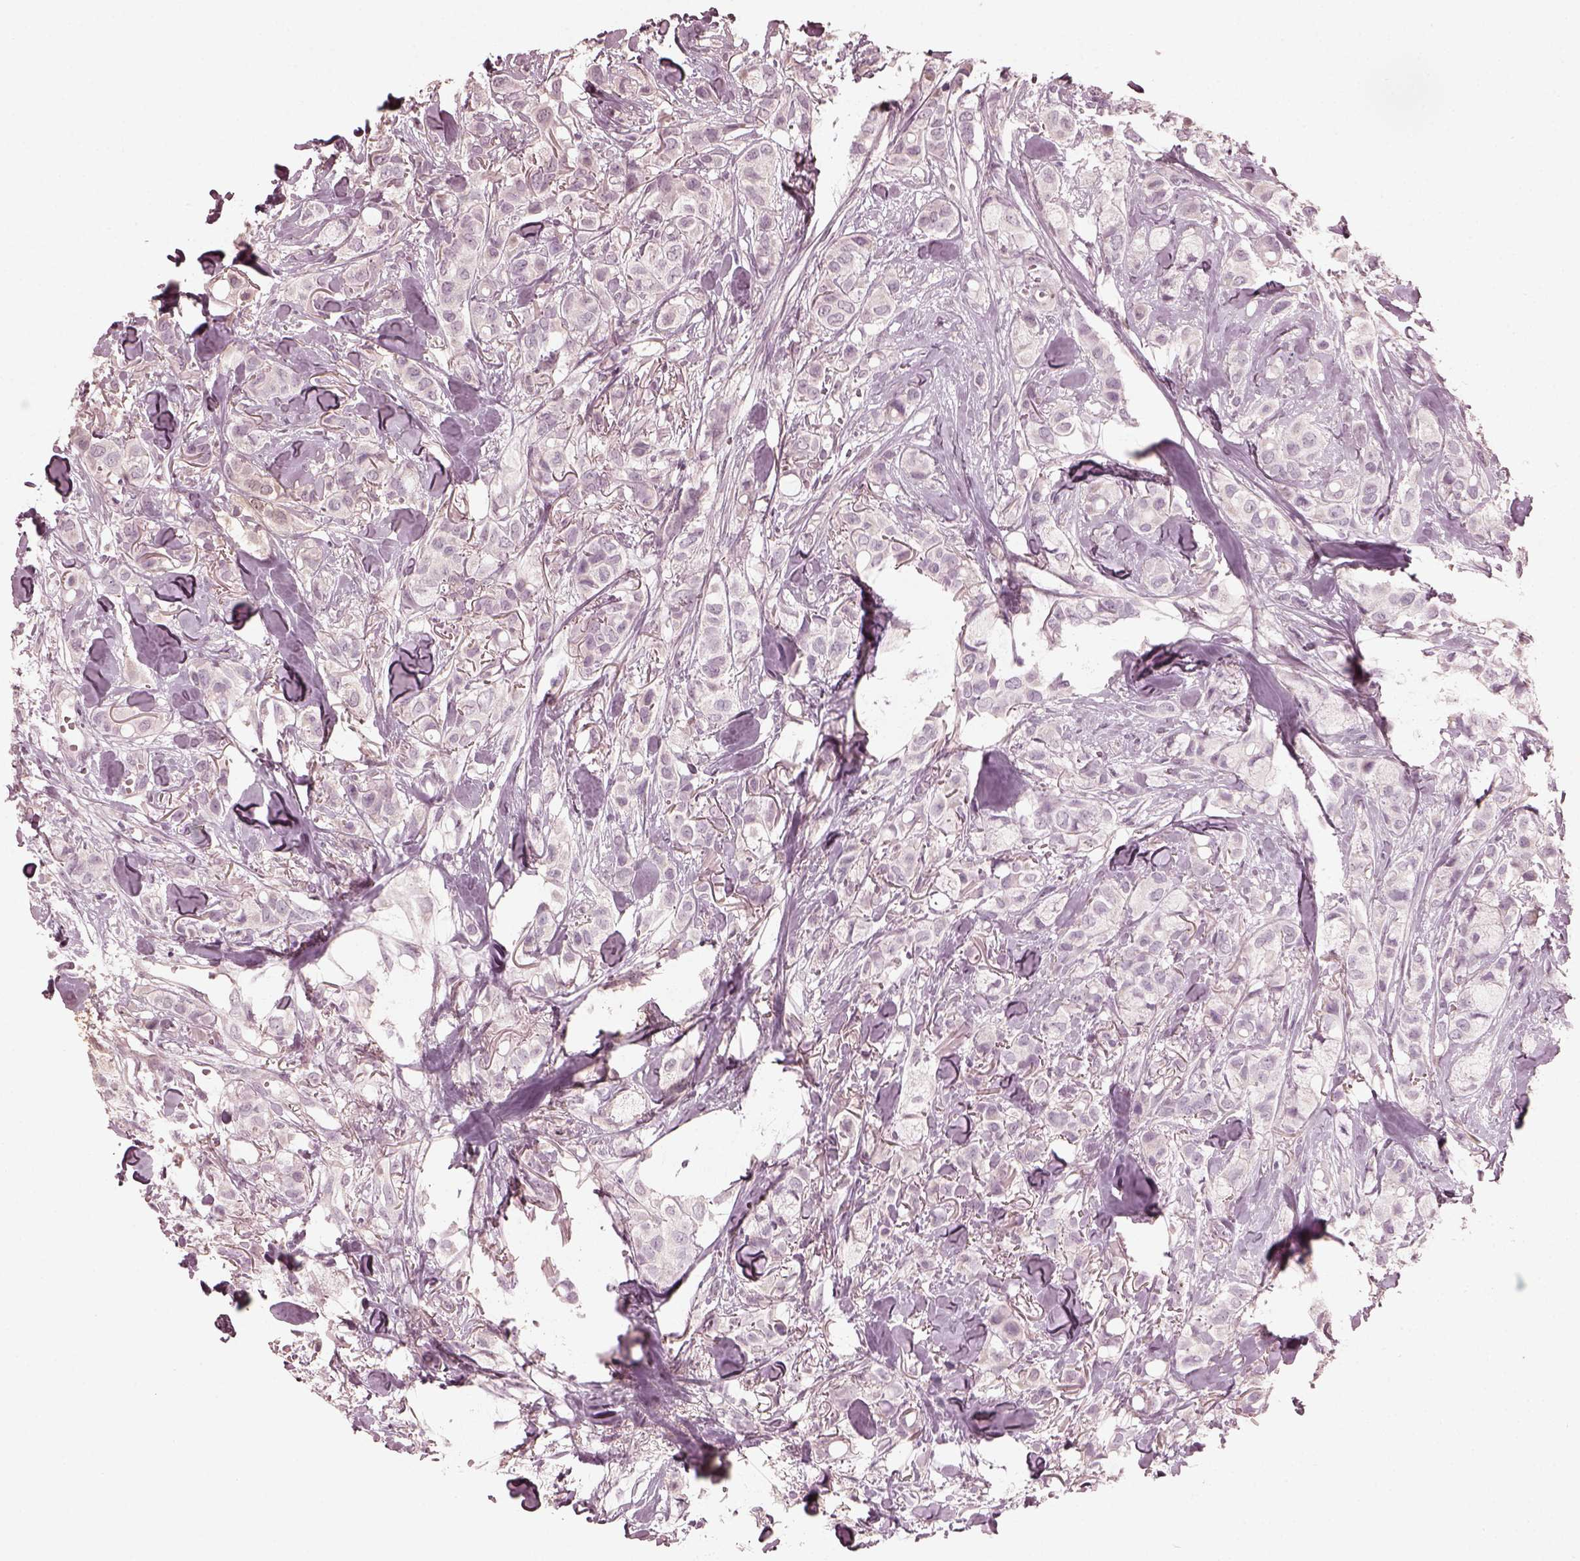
{"staining": {"intensity": "negative", "quantity": "none", "location": "none"}, "tissue": "breast cancer", "cell_type": "Tumor cells", "image_type": "cancer", "snomed": [{"axis": "morphology", "description": "Duct carcinoma"}, {"axis": "topography", "description": "Breast"}], "caption": "Micrograph shows no significant protein staining in tumor cells of breast cancer.", "gene": "OPTC", "patient": {"sex": "female", "age": 85}}